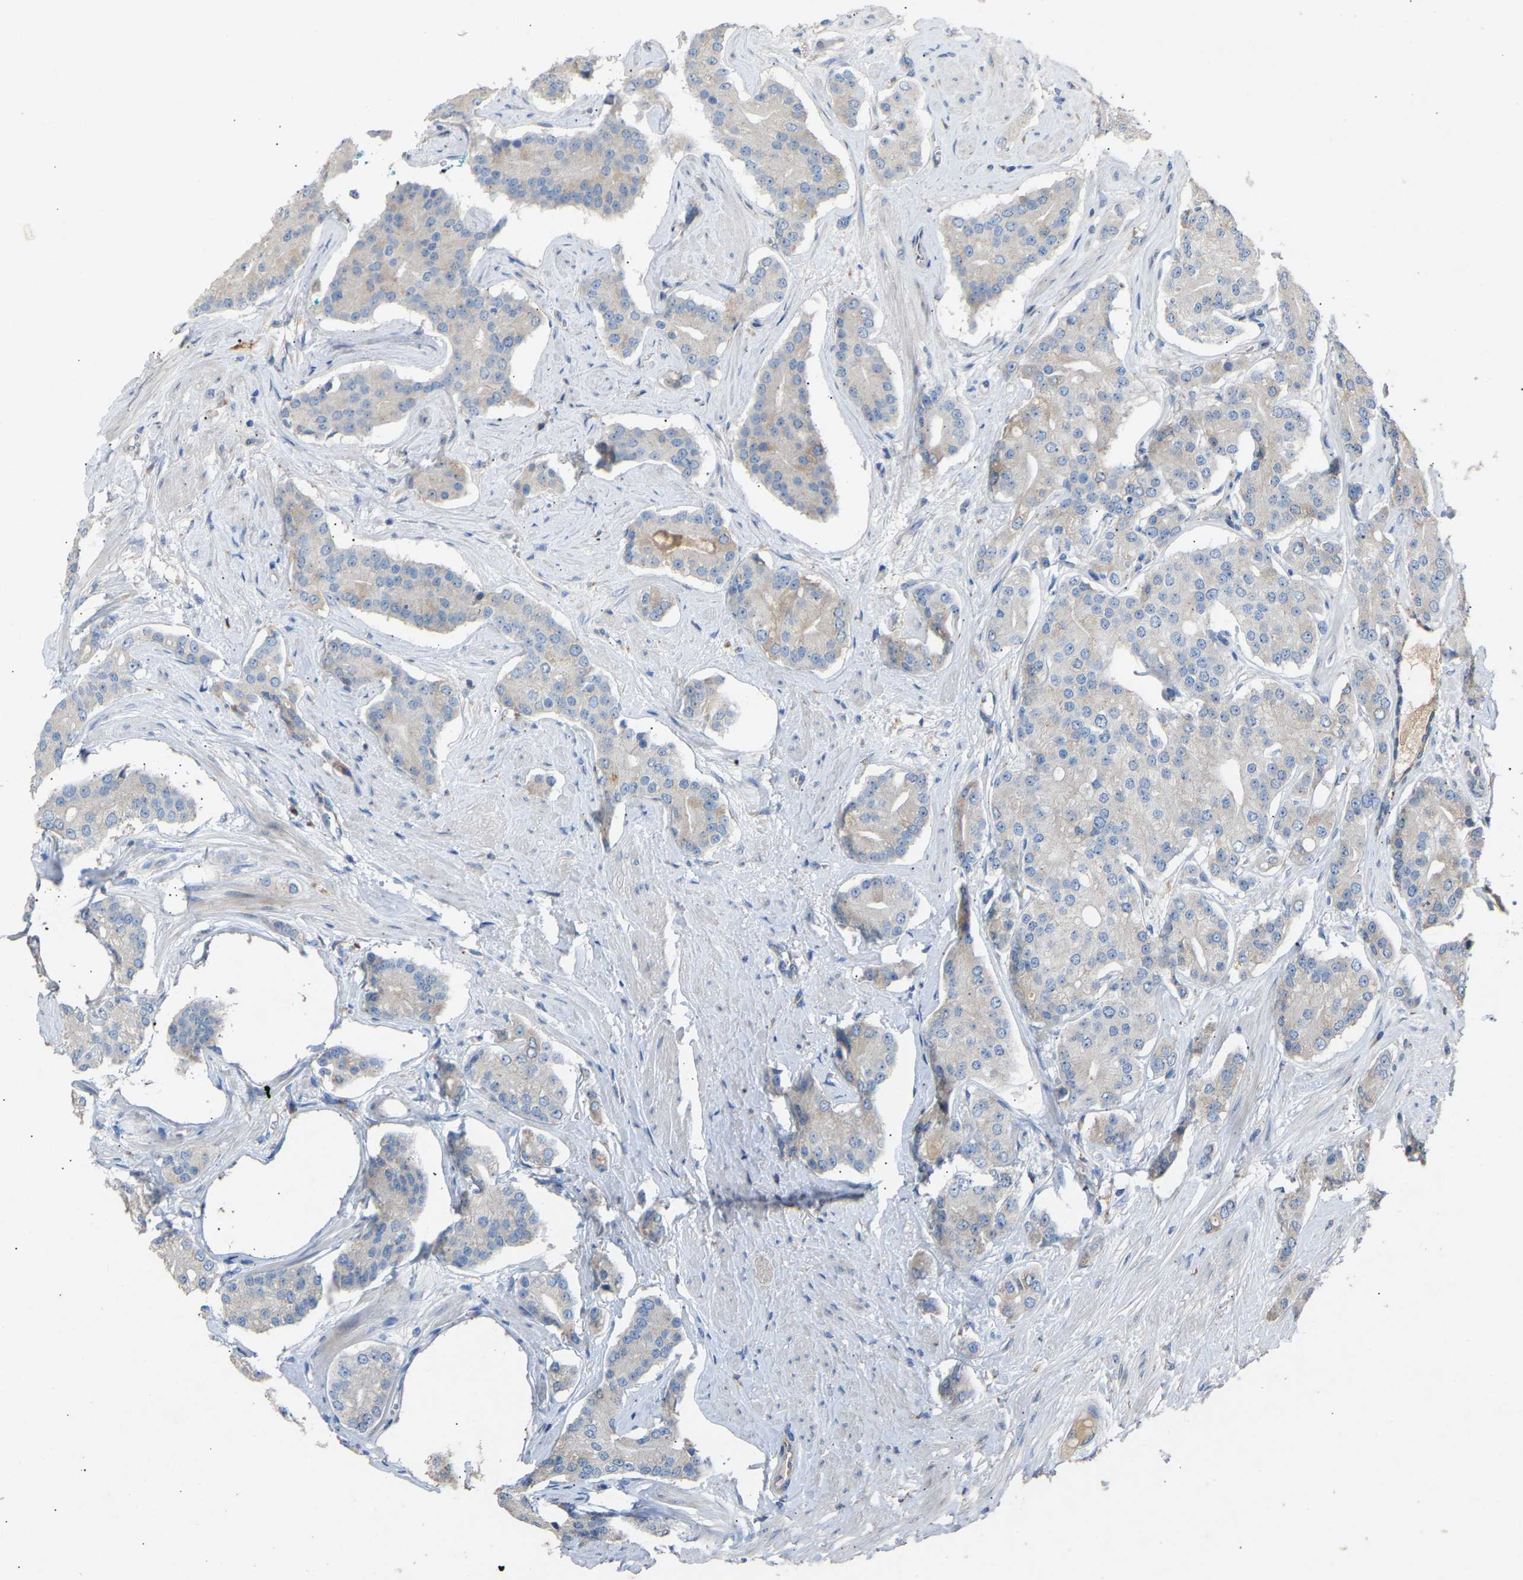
{"staining": {"intensity": "negative", "quantity": "none", "location": "none"}, "tissue": "prostate cancer", "cell_type": "Tumor cells", "image_type": "cancer", "snomed": [{"axis": "morphology", "description": "Adenocarcinoma, High grade"}, {"axis": "topography", "description": "Prostate"}], "caption": "Prostate cancer was stained to show a protein in brown. There is no significant expression in tumor cells.", "gene": "RGP1", "patient": {"sex": "male", "age": 71}}